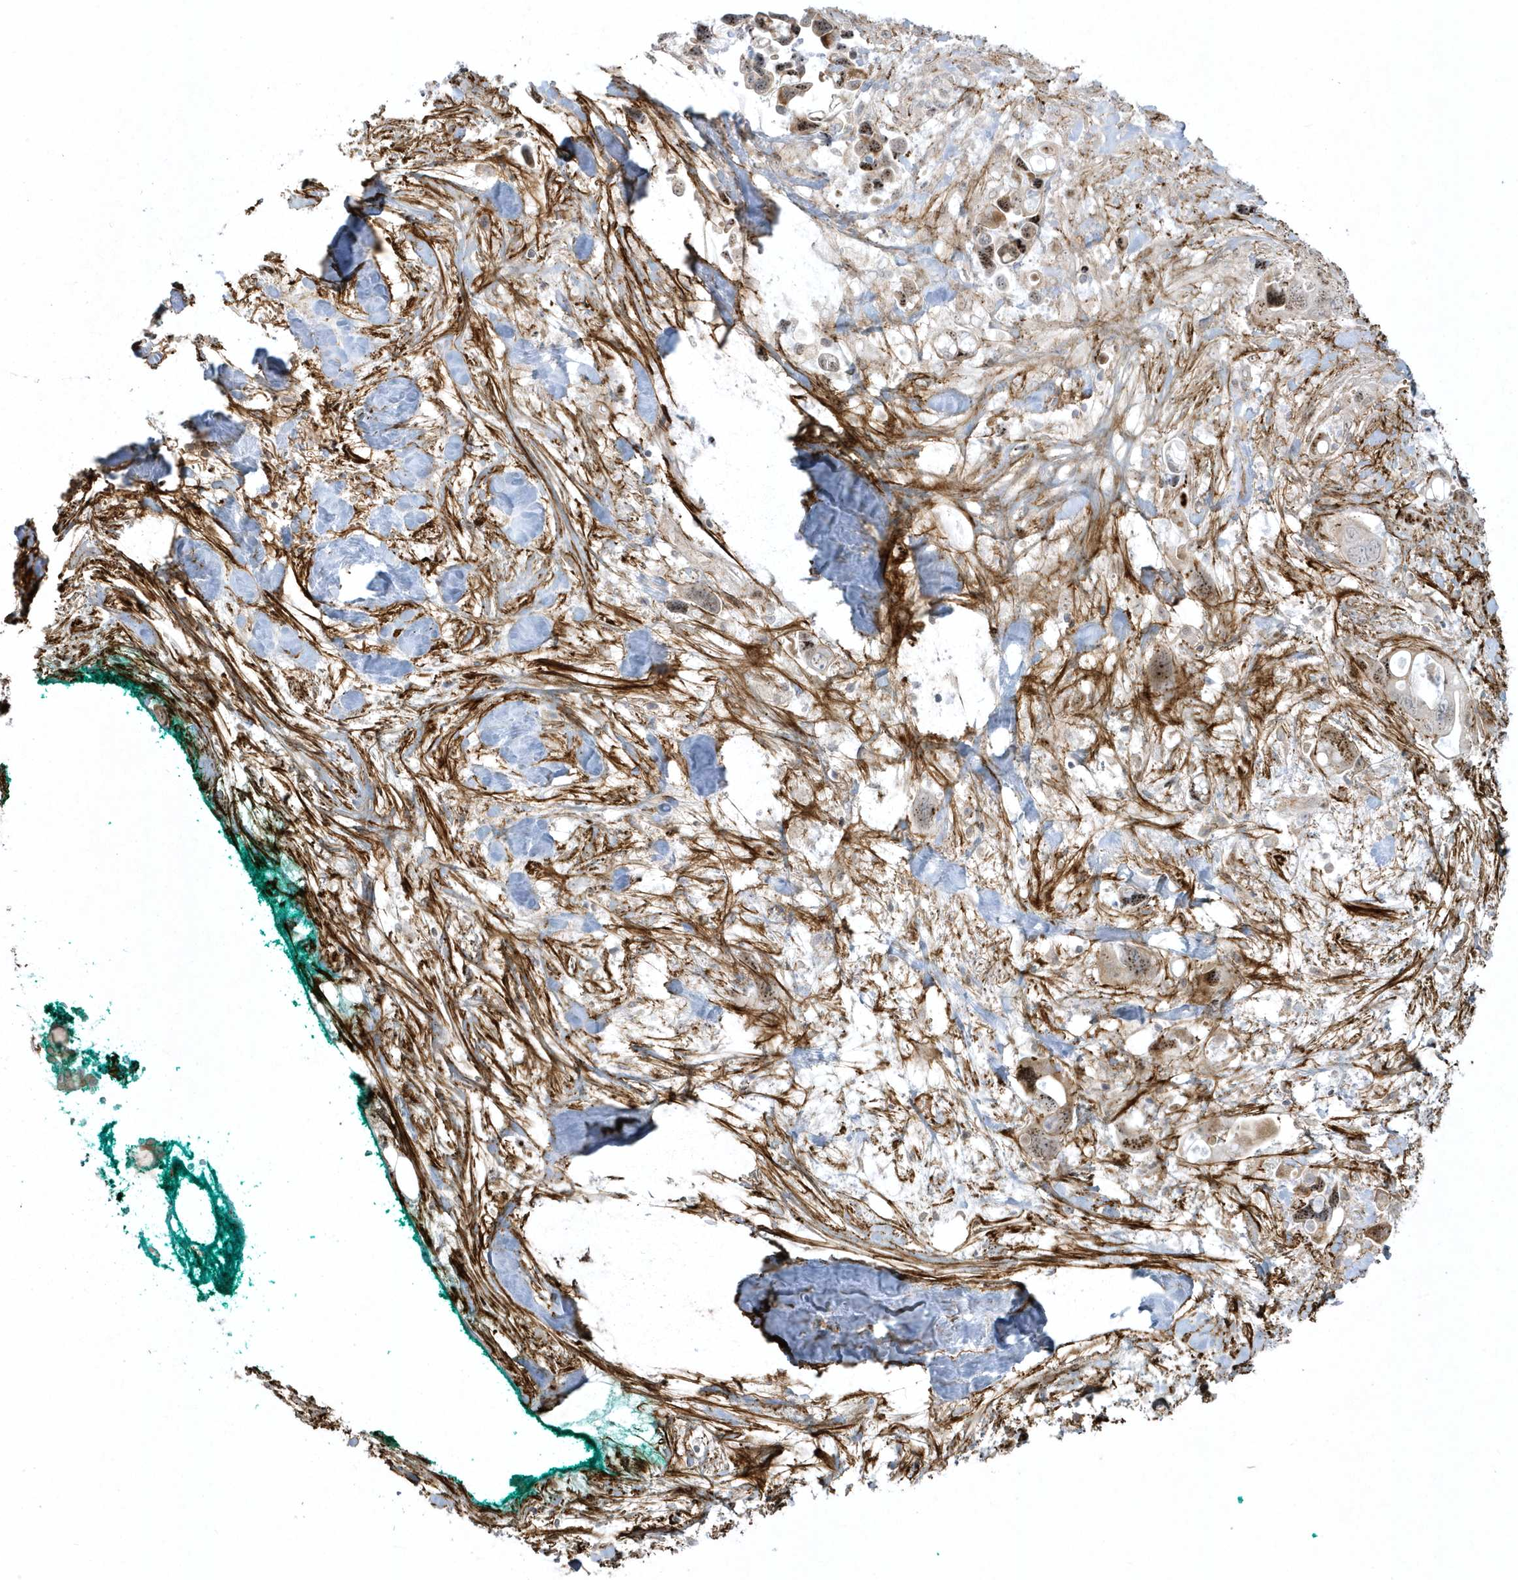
{"staining": {"intensity": "moderate", "quantity": "<25%", "location": "nuclear"}, "tissue": "pancreatic cancer", "cell_type": "Tumor cells", "image_type": "cancer", "snomed": [{"axis": "morphology", "description": "Adenocarcinoma, NOS"}, {"axis": "topography", "description": "Pancreas"}], "caption": "Pancreatic adenocarcinoma stained with DAB immunohistochemistry shows low levels of moderate nuclear staining in approximately <25% of tumor cells.", "gene": "MASP2", "patient": {"sex": "female", "age": 72}}